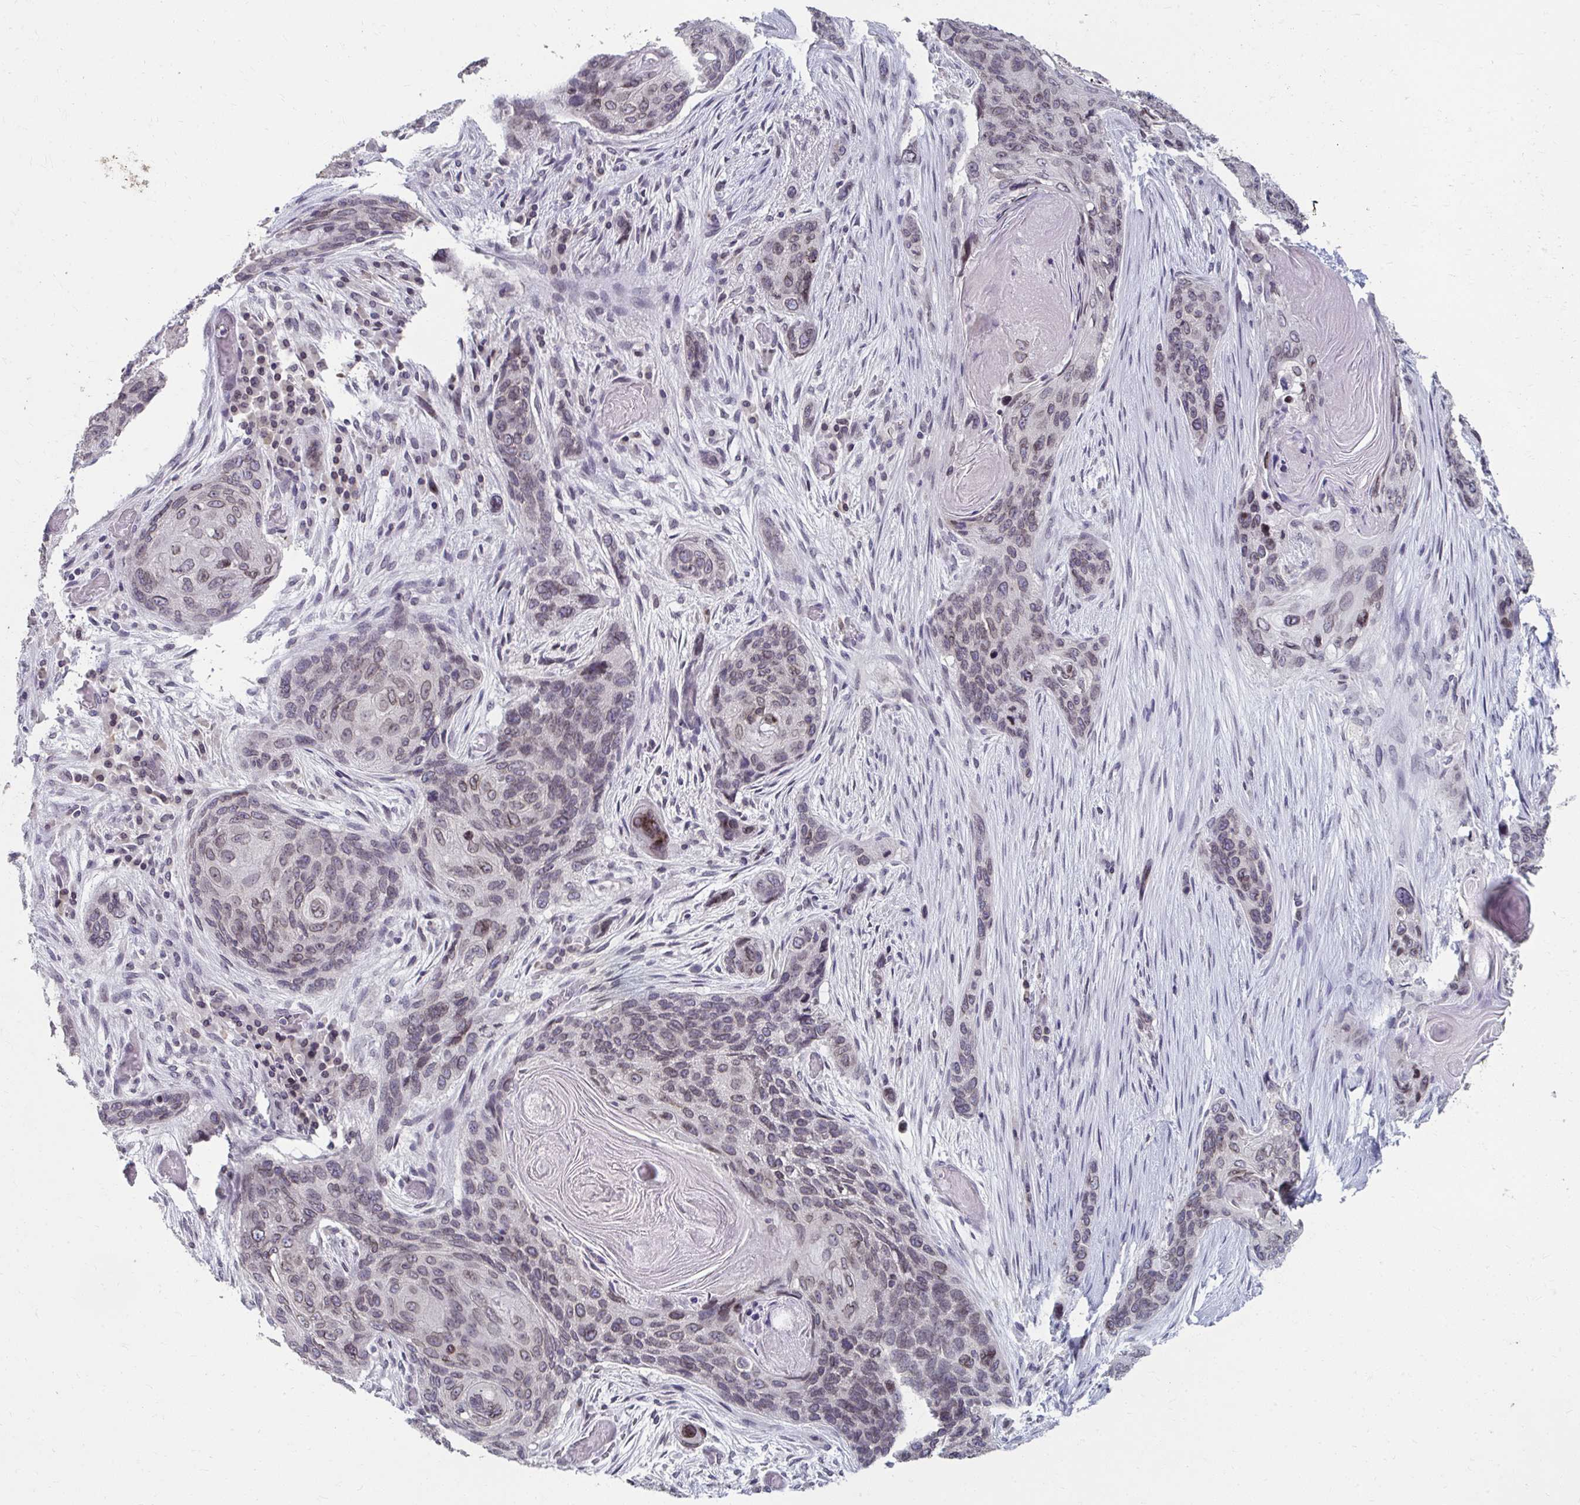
{"staining": {"intensity": "moderate", "quantity": "25%-75%", "location": "cytoplasmic/membranous,nuclear"}, "tissue": "lung cancer", "cell_type": "Tumor cells", "image_type": "cancer", "snomed": [{"axis": "morphology", "description": "Squamous cell carcinoma, NOS"}, {"axis": "morphology", "description": "Squamous cell carcinoma, metastatic, NOS"}, {"axis": "topography", "description": "Lymph node"}, {"axis": "topography", "description": "Lung"}], "caption": "High-magnification brightfield microscopy of lung cancer (squamous cell carcinoma) stained with DAB (brown) and counterstained with hematoxylin (blue). tumor cells exhibit moderate cytoplasmic/membranous and nuclear staining is appreciated in approximately25%-75% of cells. The staining was performed using DAB to visualize the protein expression in brown, while the nuclei were stained in blue with hematoxylin (Magnification: 20x).", "gene": "NUP133", "patient": {"sex": "male", "age": 41}}